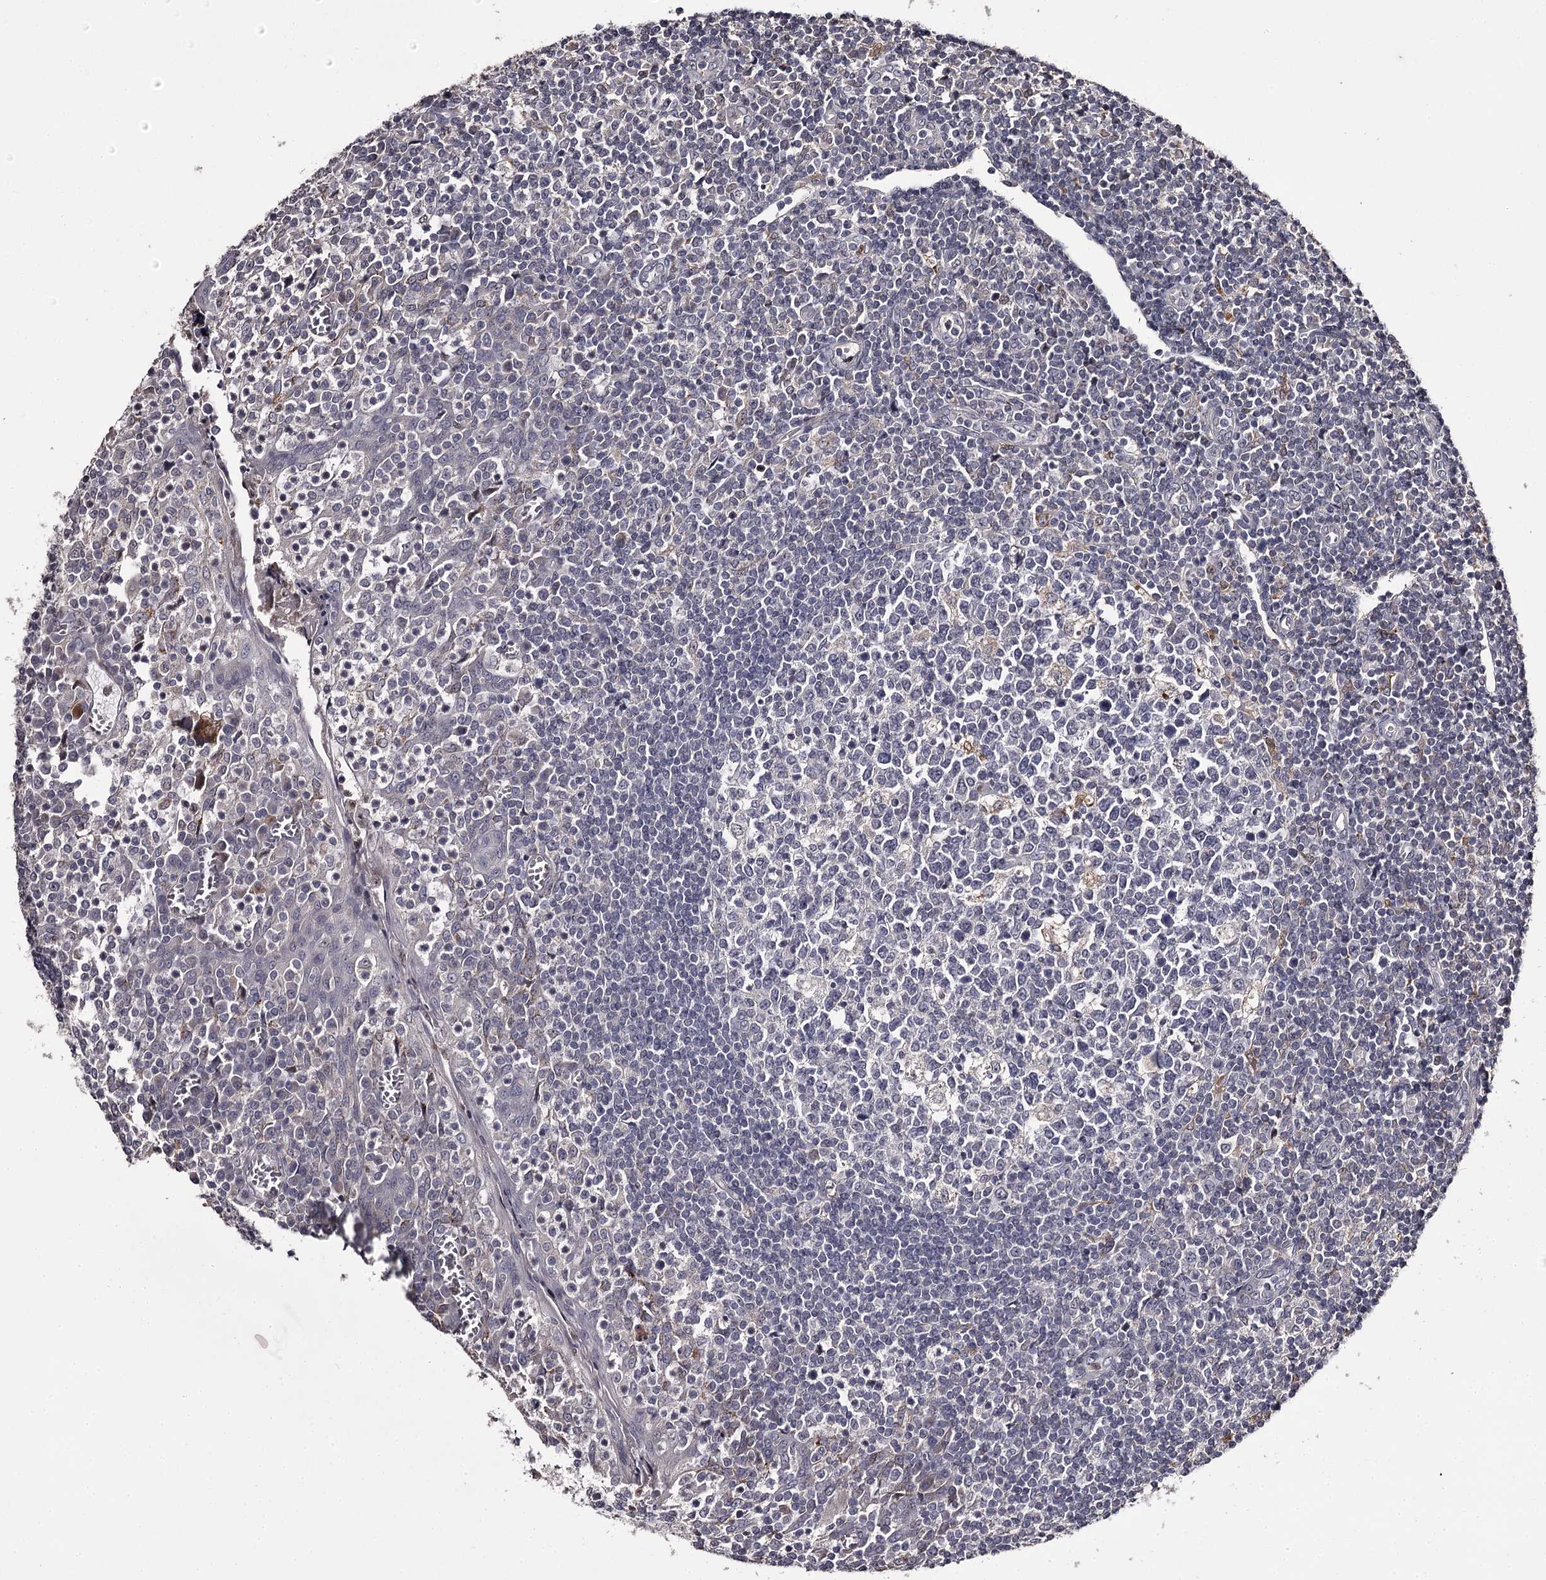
{"staining": {"intensity": "negative", "quantity": "none", "location": "none"}, "tissue": "tonsil", "cell_type": "Germinal center cells", "image_type": "normal", "snomed": [{"axis": "morphology", "description": "Normal tissue, NOS"}, {"axis": "topography", "description": "Tonsil"}], "caption": "Protein analysis of normal tonsil reveals no significant expression in germinal center cells.", "gene": "SLC32A1", "patient": {"sex": "female", "age": 19}}